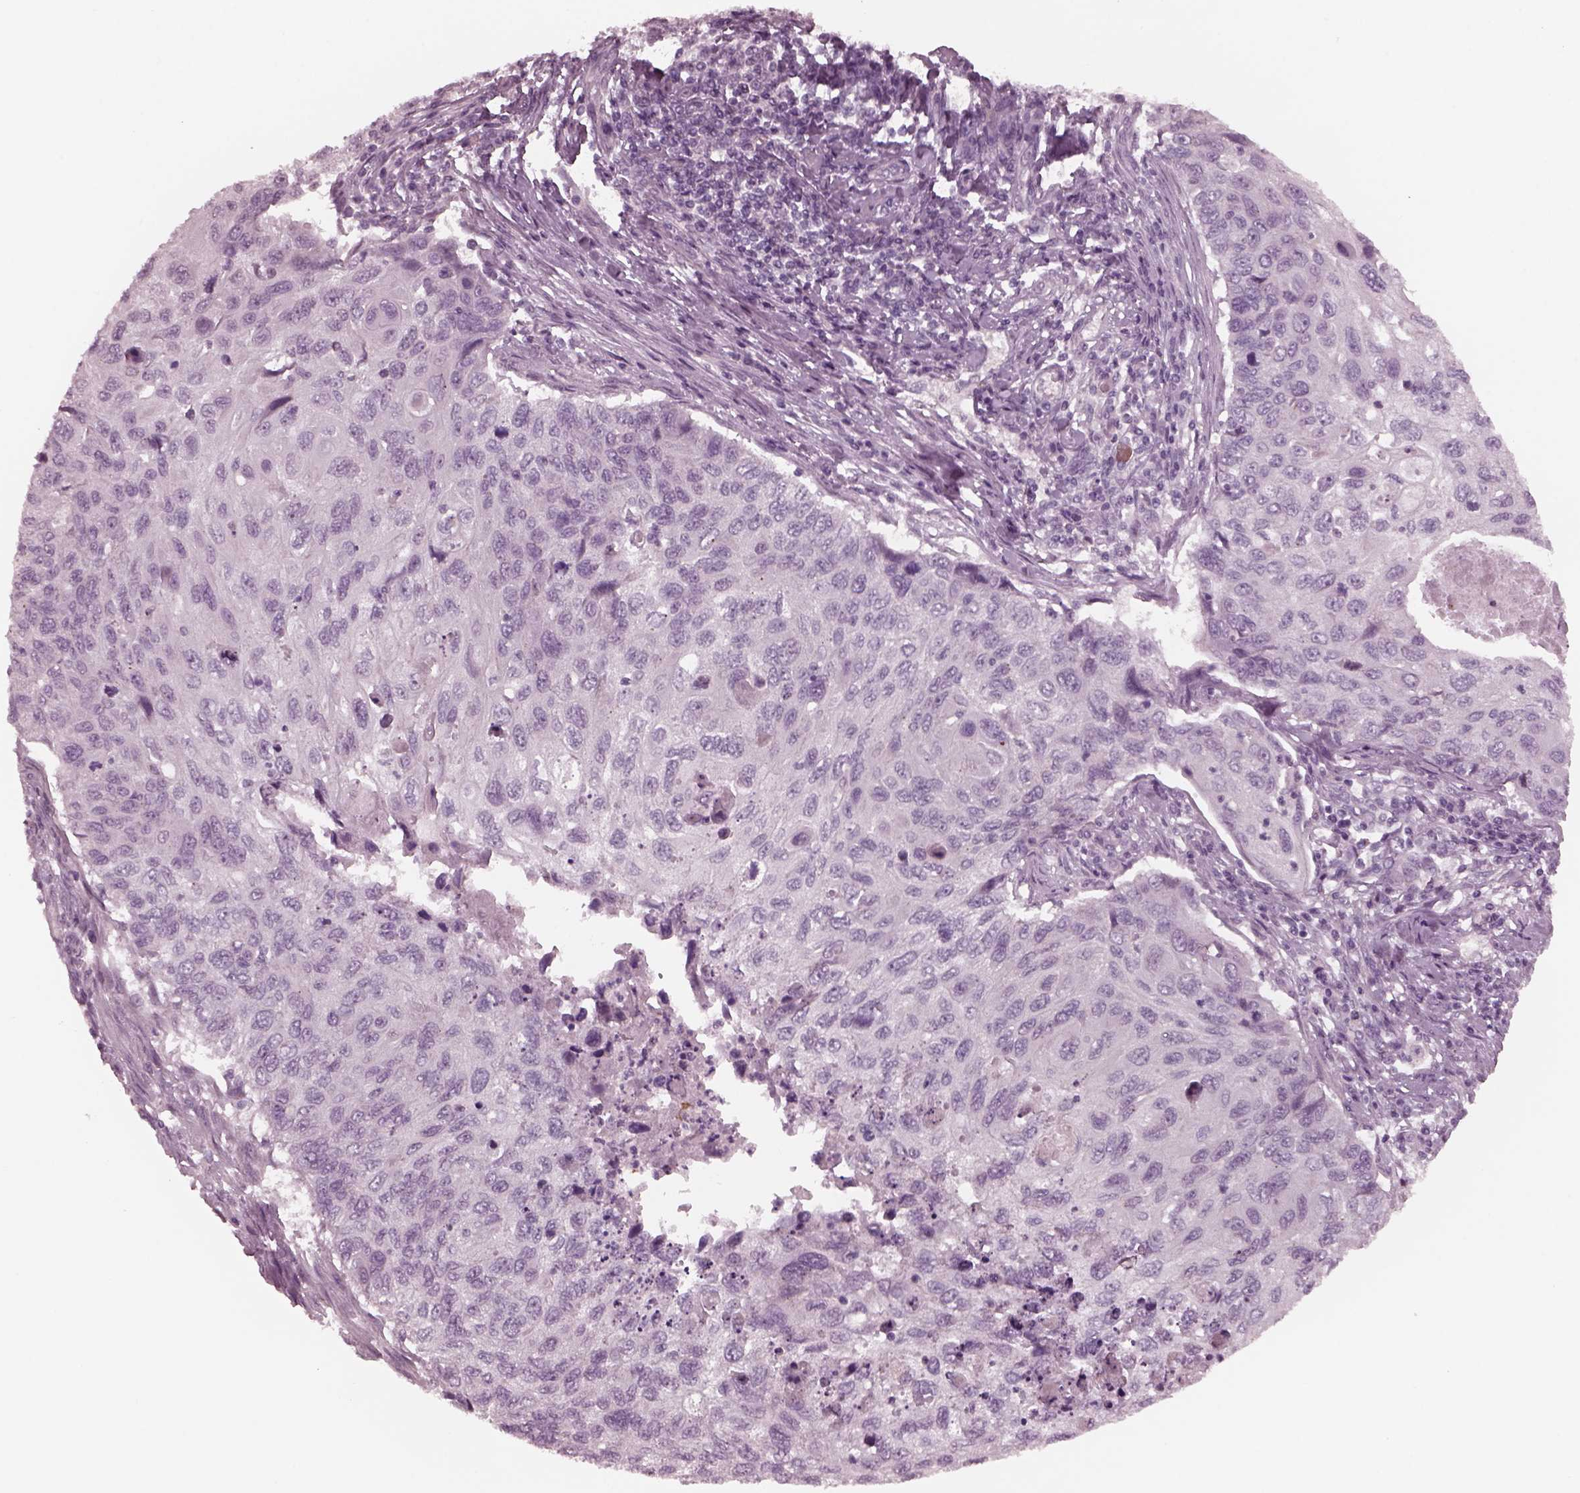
{"staining": {"intensity": "negative", "quantity": "none", "location": "none"}, "tissue": "cervical cancer", "cell_type": "Tumor cells", "image_type": "cancer", "snomed": [{"axis": "morphology", "description": "Squamous cell carcinoma, NOS"}, {"axis": "topography", "description": "Cervix"}], "caption": "Photomicrograph shows no protein positivity in tumor cells of cervical cancer (squamous cell carcinoma) tissue.", "gene": "YY2", "patient": {"sex": "female", "age": 70}}